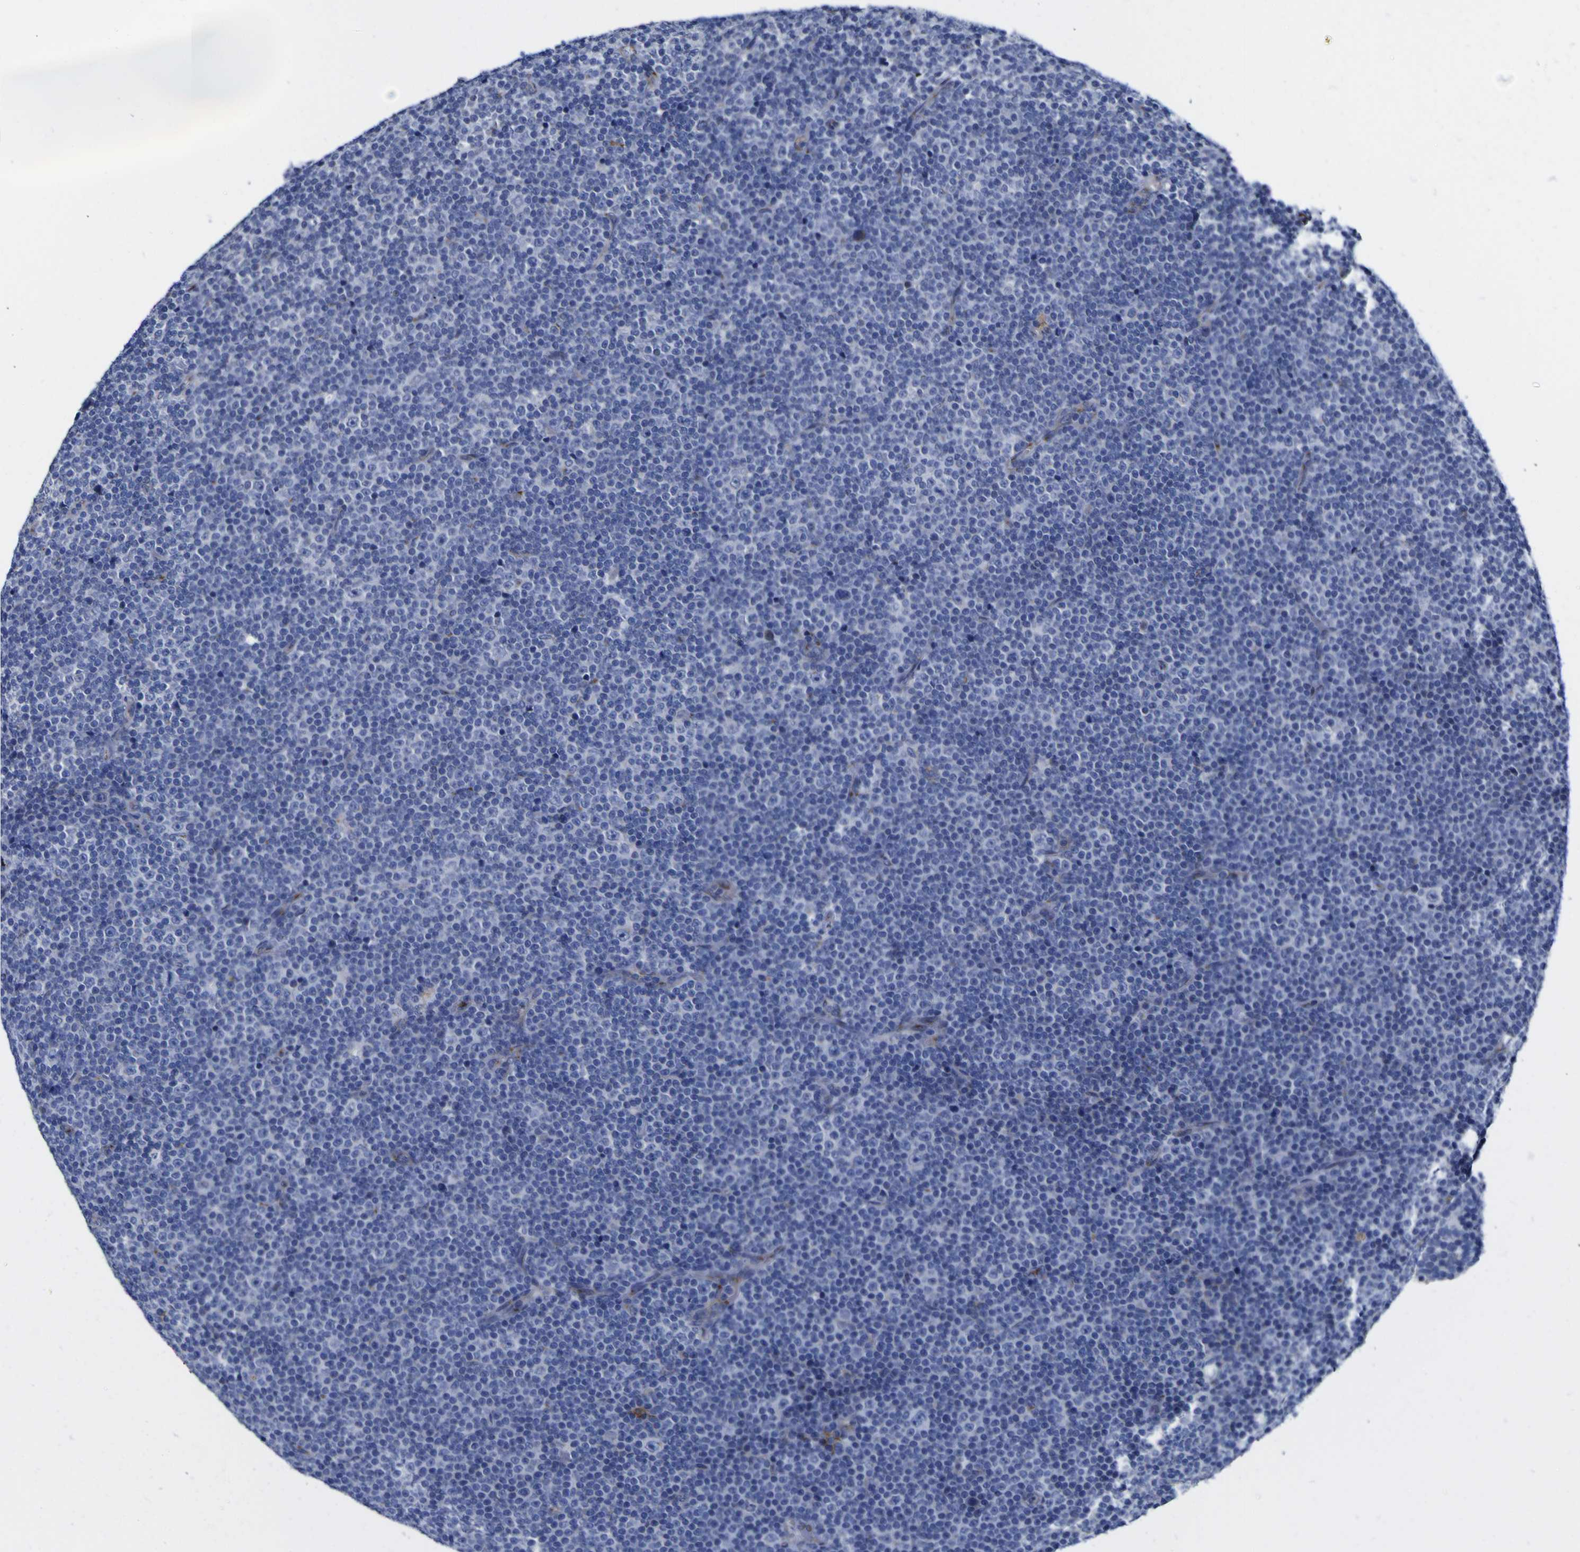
{"staining": {"intensity": "negative", "quantity": "none", "location": "none"}, "tissue": "lymphoma", "cell_type": "Tumor cells", "image_type": "cancer", "snomed": [{"axis": "morphology", "description": "Malignant lymphoma, non-Hodgkin's type, Low grade"}, {"axis": "topography", "description": "Lymph node"}], "caption": "This is an immunohistochemistry histopathology image of lymphoma. There is no positivity in tumor cells.", "gene": "GOLM1", "patient": {"sex": "female", "age": 67}}